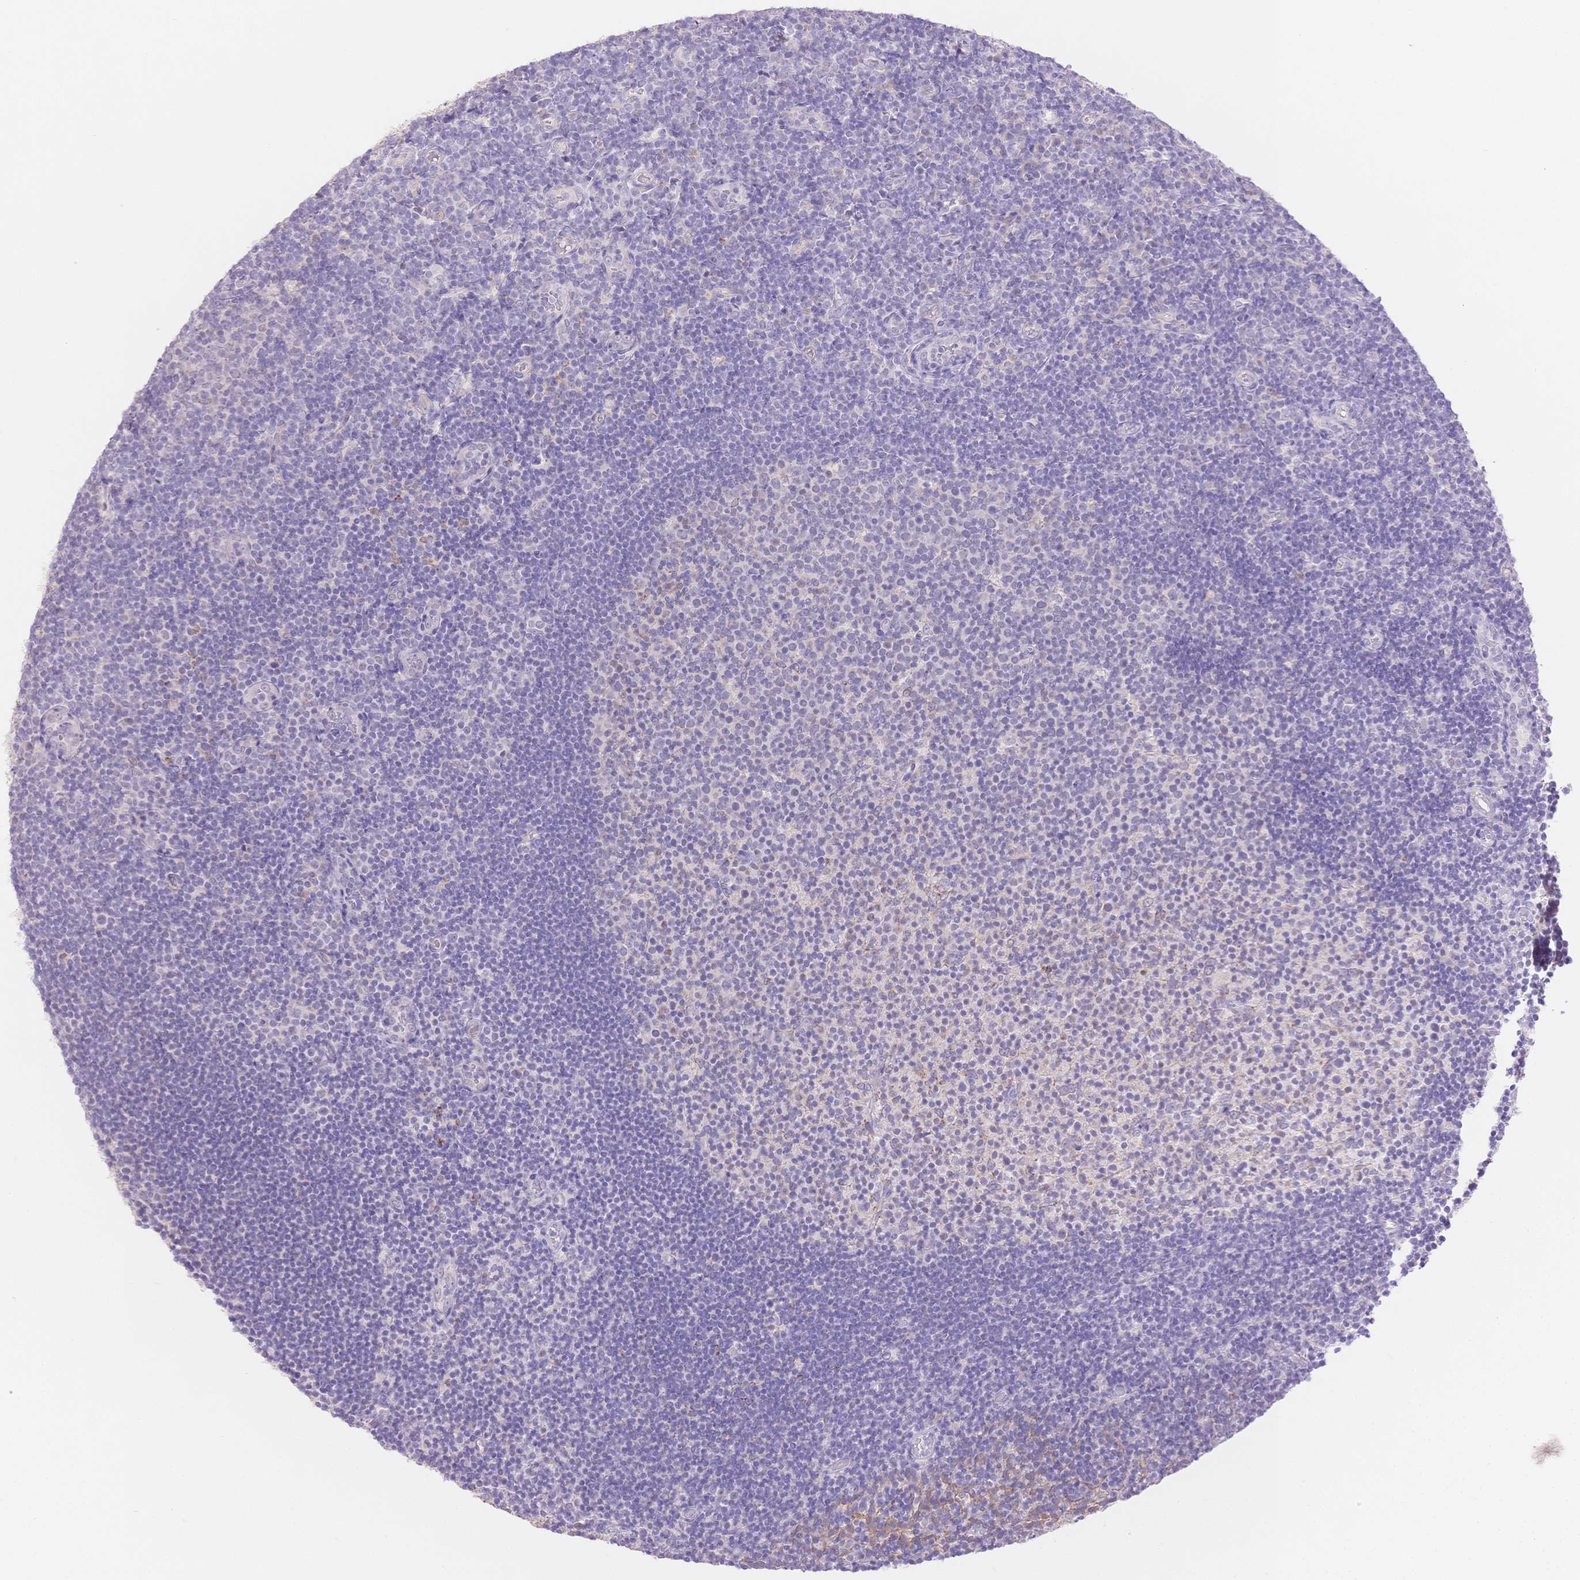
{"staining": {"intensity": "negative", "quantity": "none", "location": "none"}, "tissue": "tonsil", "cell_type": "Germinal center cells", "image_type": "normal", "snomed": [{"axis": "morphology", "description": "Normal tissue, NOS"}, {"axis": "topography", "description": "Tonsil"}], "caption": "Immunohistochemistry histopathology image of benign tonsil stained for a protein (brown), which demonstrates no positivity in germinal center cells. (DAB (3,3'-diaminobenzidine) IHC, high magnification).", "gene": "WDR54", "patient": {"sex": "female", "age": 10}}